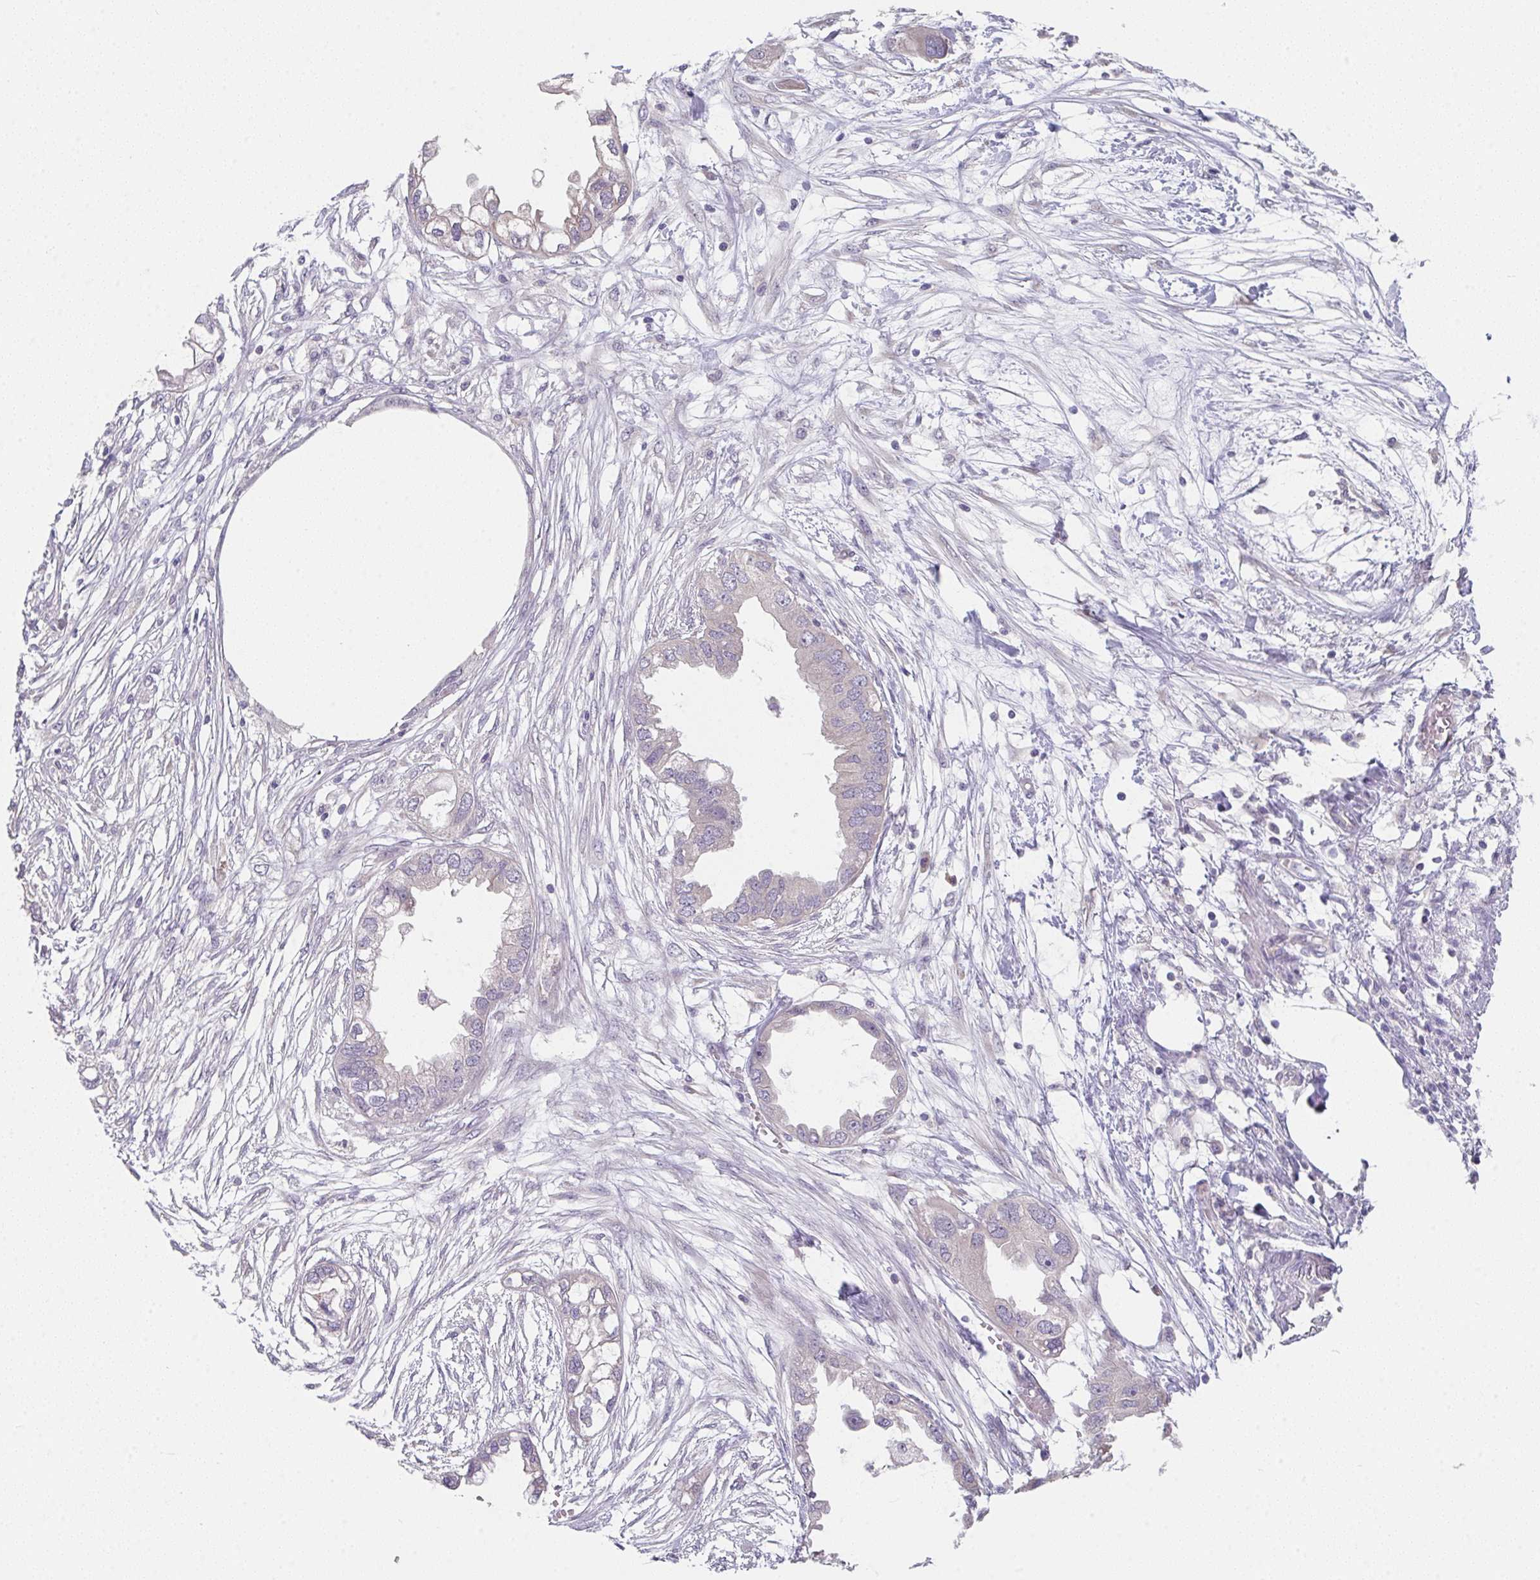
{"staining": {"intensity": "negative", "quantity": "none", "location": "none"}, "tissue": "endometrial cancer", "cell_type": "Tumor cells", "image_type": "cancer", "snomed": [{"axis": "morphology", "description": "Adenocarcinoma, NOS"}, {"axis": "morphology", "description": "Adenocarcinoma, metastatic, NOS"}, {"axis": "topography", "description": "Adipose tissue"}, {"axis": "topography", "description": "Endometrium"}], "caption": "DAB (3,3'-diaminobenzidine) immunohistochemical staining of human endometrial cancer (metastatic adenocarcinoma) displays no significant expression in tumor cells.", "gene": "TSPAN31", "patient": {"sex": "female", "age": 67}}